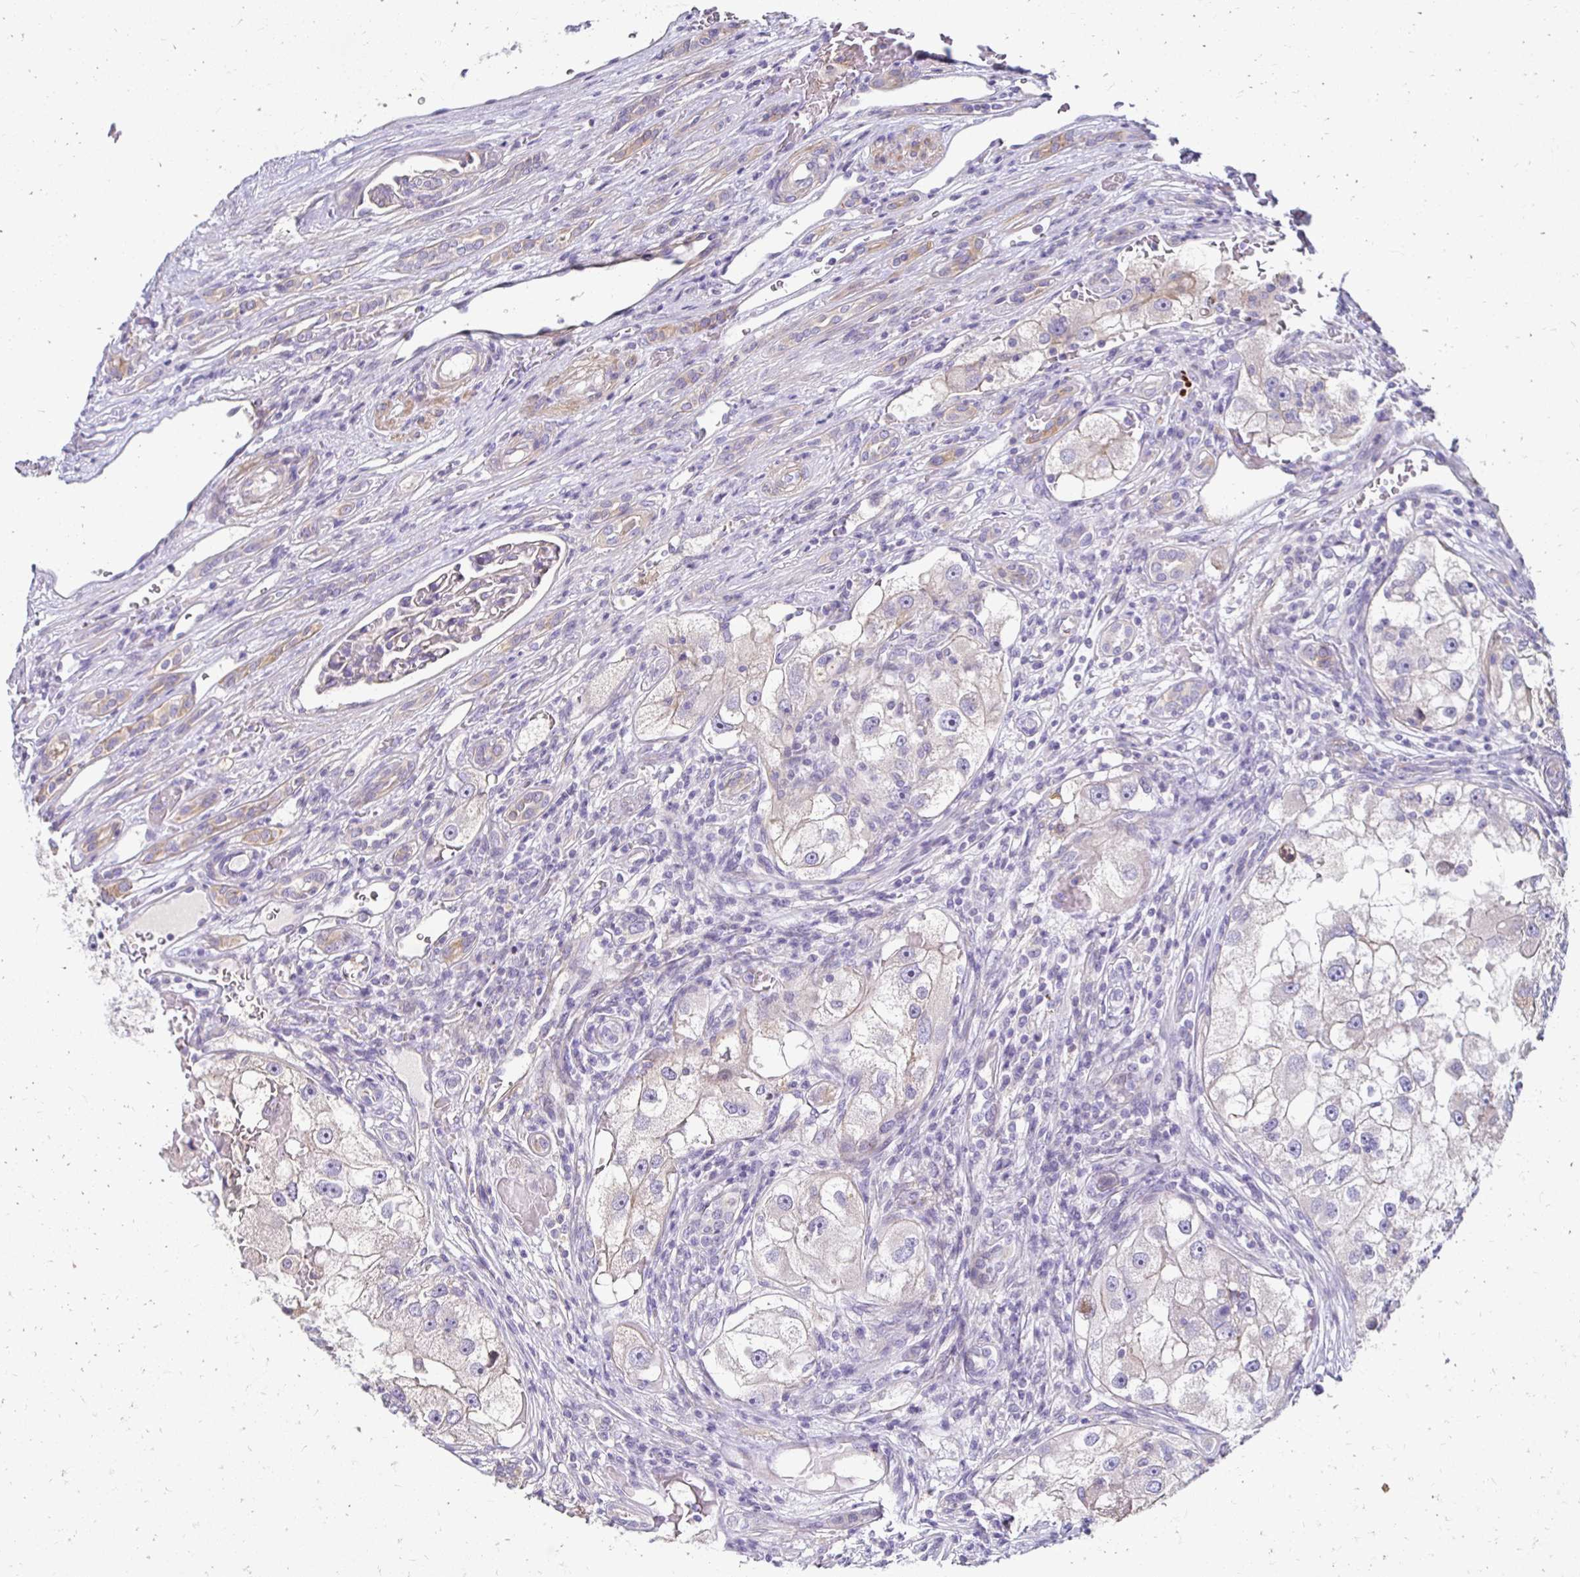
{"staining": {"intensity": "negative", "quantity": "none", "location": "none"}, "tissue": "renal cancer", "cell_type": "Tumor cells", "image_type": "cancer", "snomed": [{"axis": "morphology", "description": "Adenocarcinoma, NOS"}, {"axis": "topography", "description": "Kidney"}], "caption": "Immunohistochemistry (IHC) of renal adenocarcinoma shows no positivity in tumor cells. (DAB immunohistochemistry (IHC), high magnification).", "gene": "AKAP6", "patient": {"sex": "male", "age": 63}}